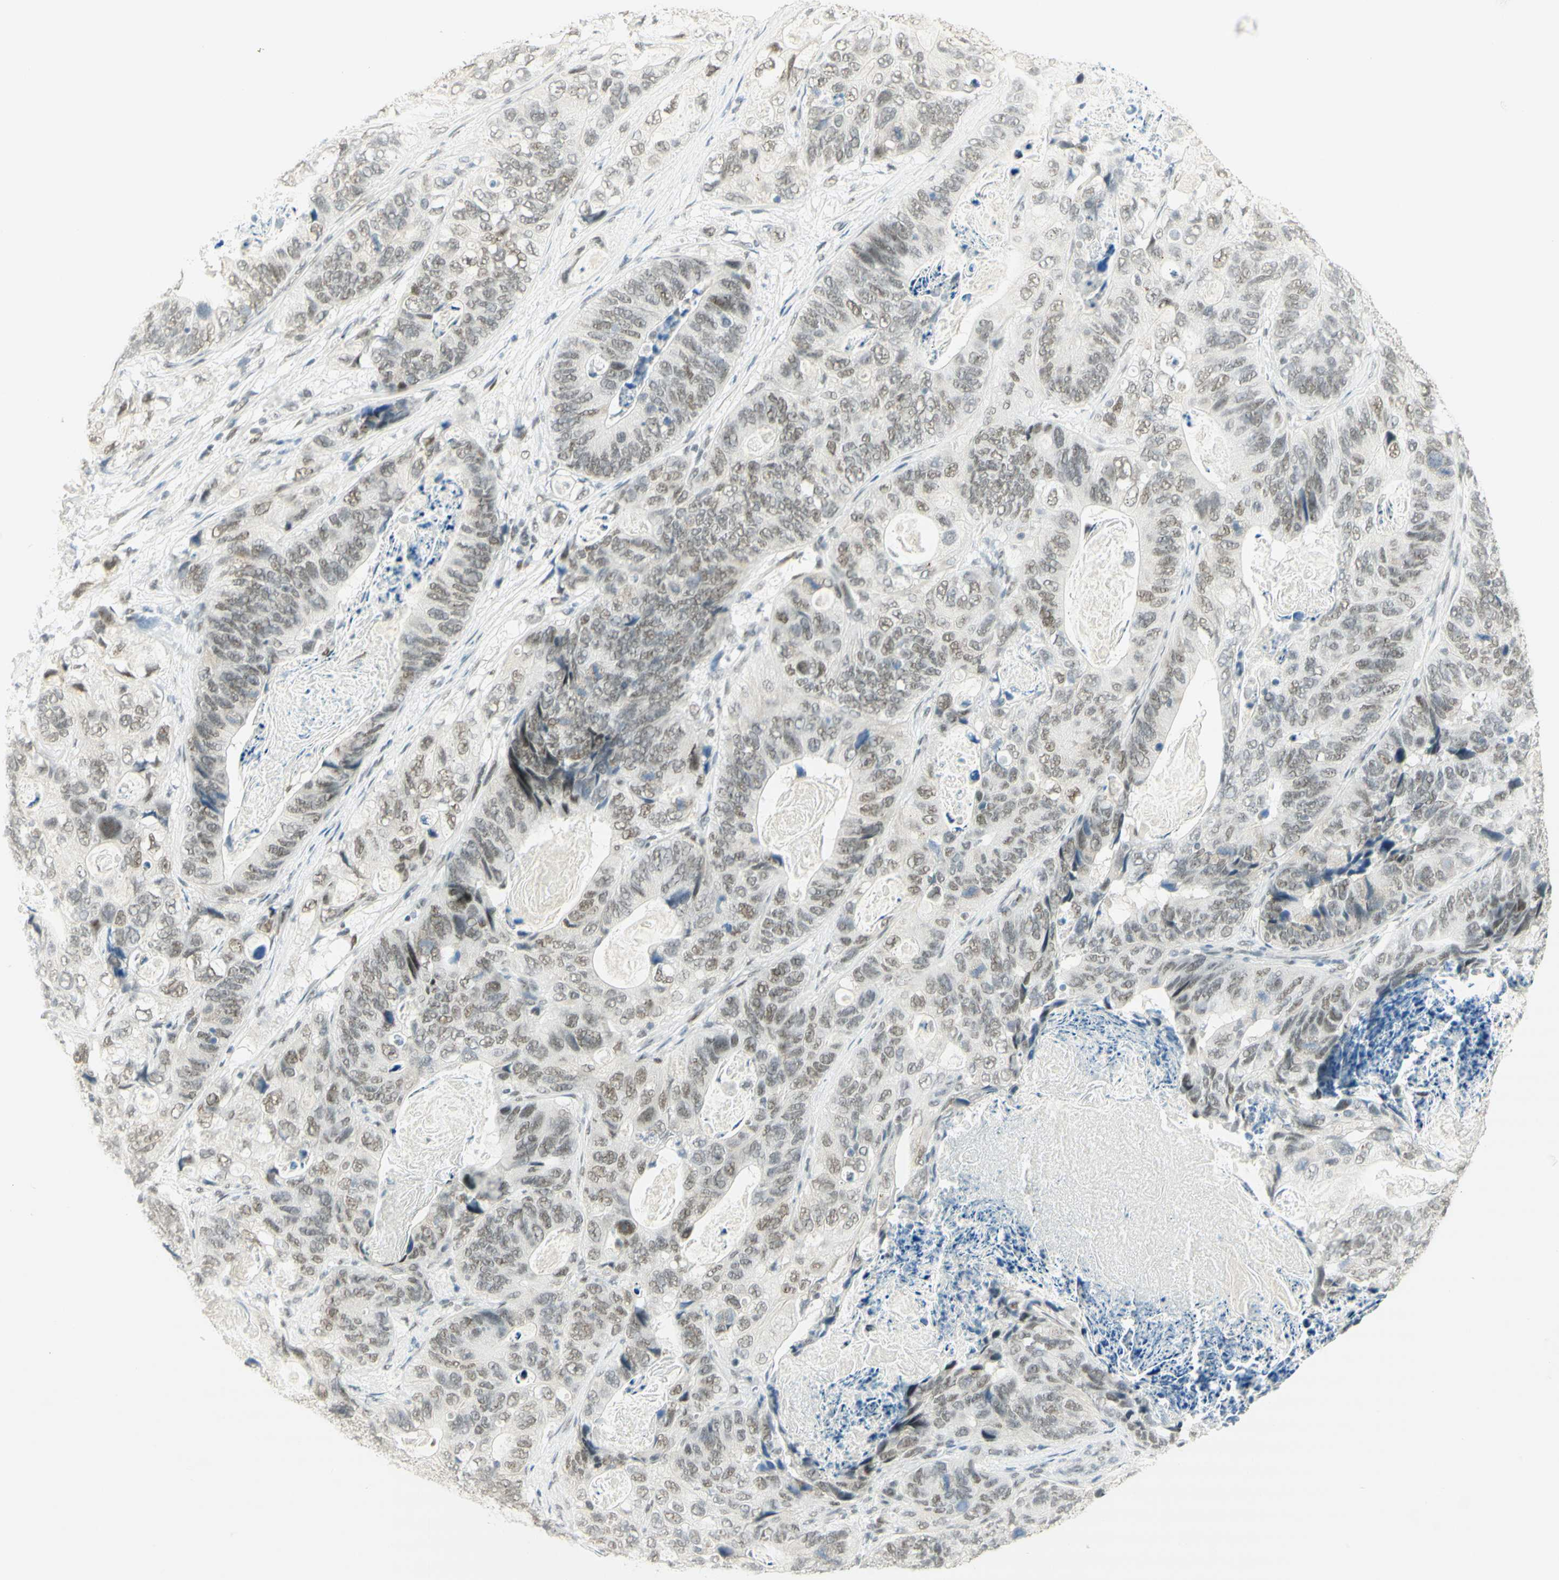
{"staining": {"intensity": "moderate", "quantity": "<25%", "location": "nuclear"}, "tissue": "stomach cancer", "cell_type": "Tumor cells", "image_type": "cancer", "snomed": [{"axis": "morphology", "description": "Adenocarcinoma, NOS"}, {"axis": "topography", "description": "Stomach"}], "caption": "This photomicrograph demonstrates stomach adenocarcinoma stained with immunohistochemistry (IHC) to label a protein in brown. The nuclear of tumor cells show moderate positivity for the protein. Nuclei are counter-stained blue.", "gene": "PMS2", "patient": {"sex": "female", "age": 89}}